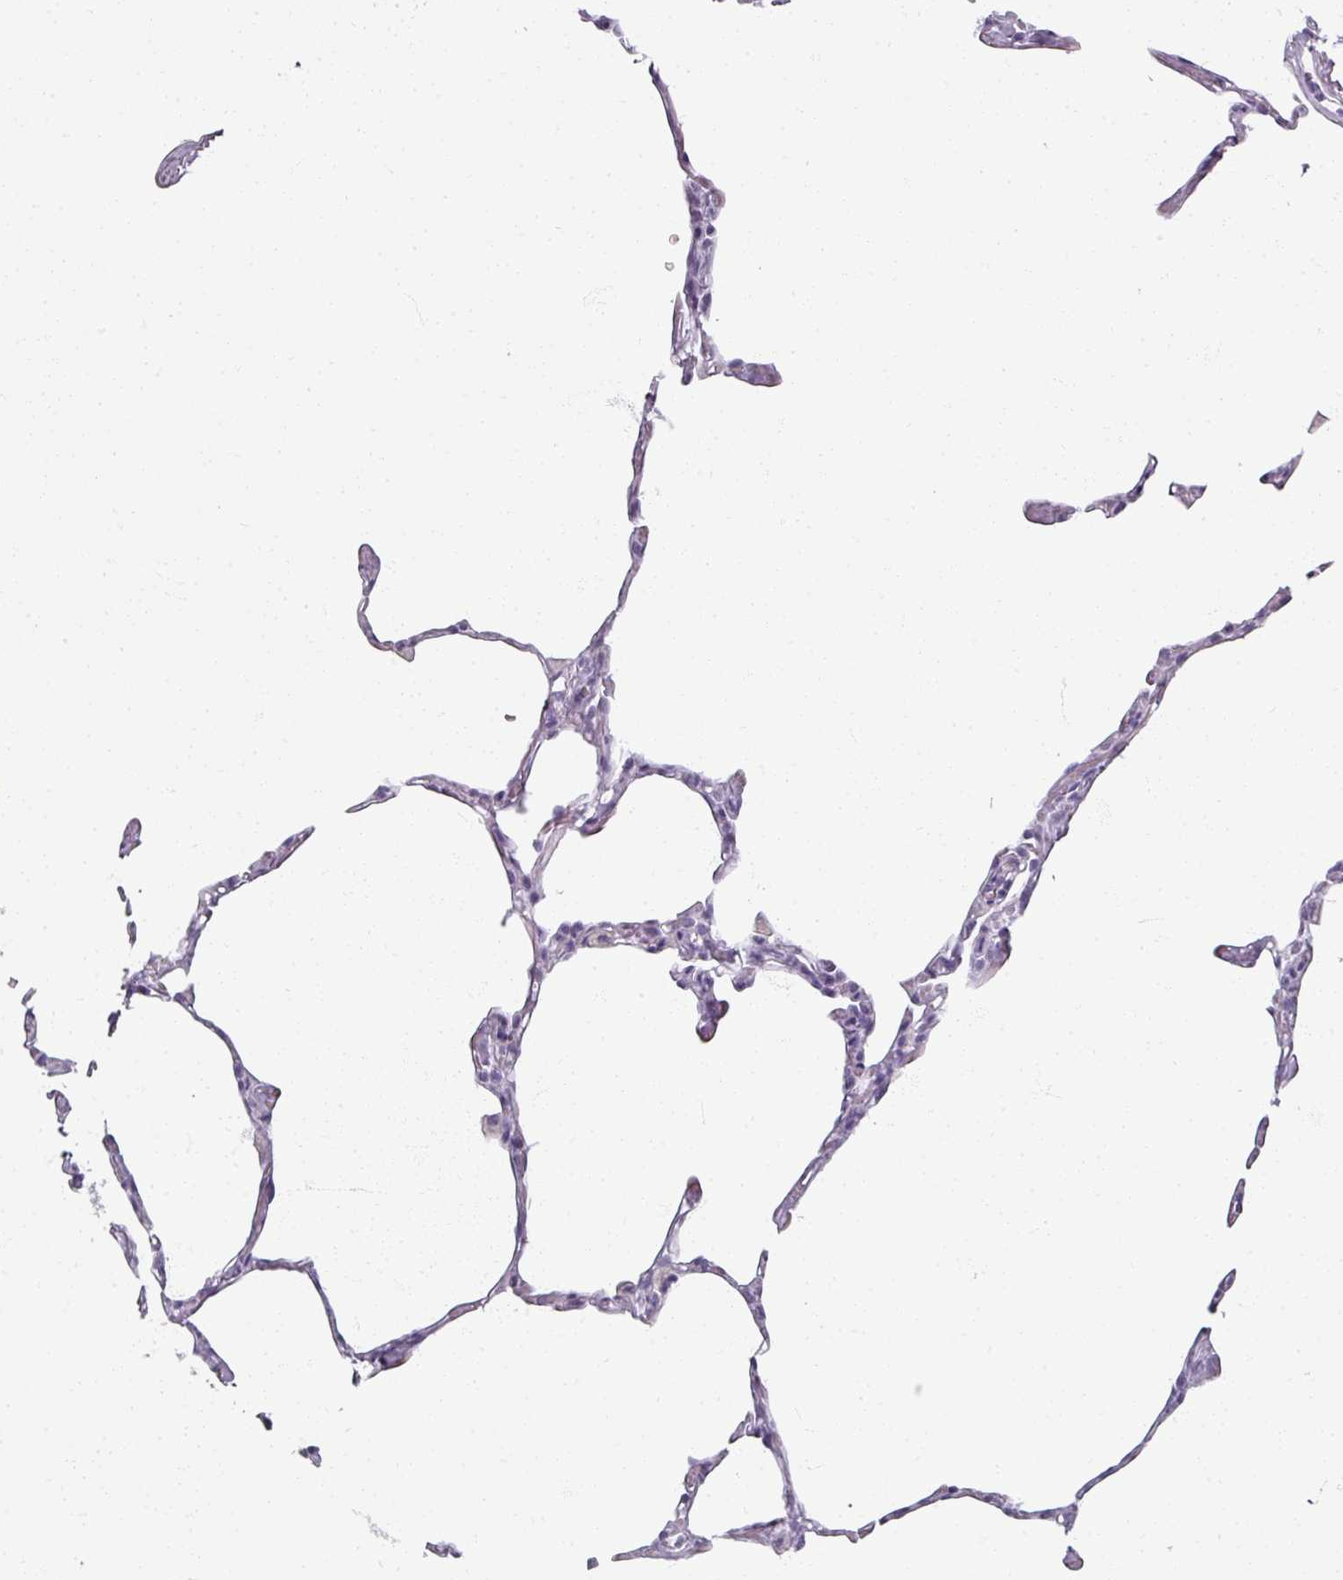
{"staining": {"intensity": "negative", "quantity": "none", "location": "none"}, "tissue": "lung", "cell_type": "Alveolar cells", "image_type": "normal", "snomed": [{"axis": "morphology", "description": "Normal tissue, NOS"}, {"axis": "topography", "description": "Lung"}], "caption": "Normal lung was stained to show a protein in brown. There is no significant expression in alveolar cells. (Brightfield microscopy of DAB (3,3'-diaminobenzidine) IHC at high magnification).", "gene": "REG3A", "patient": {"sex": "male", "age": 65}}